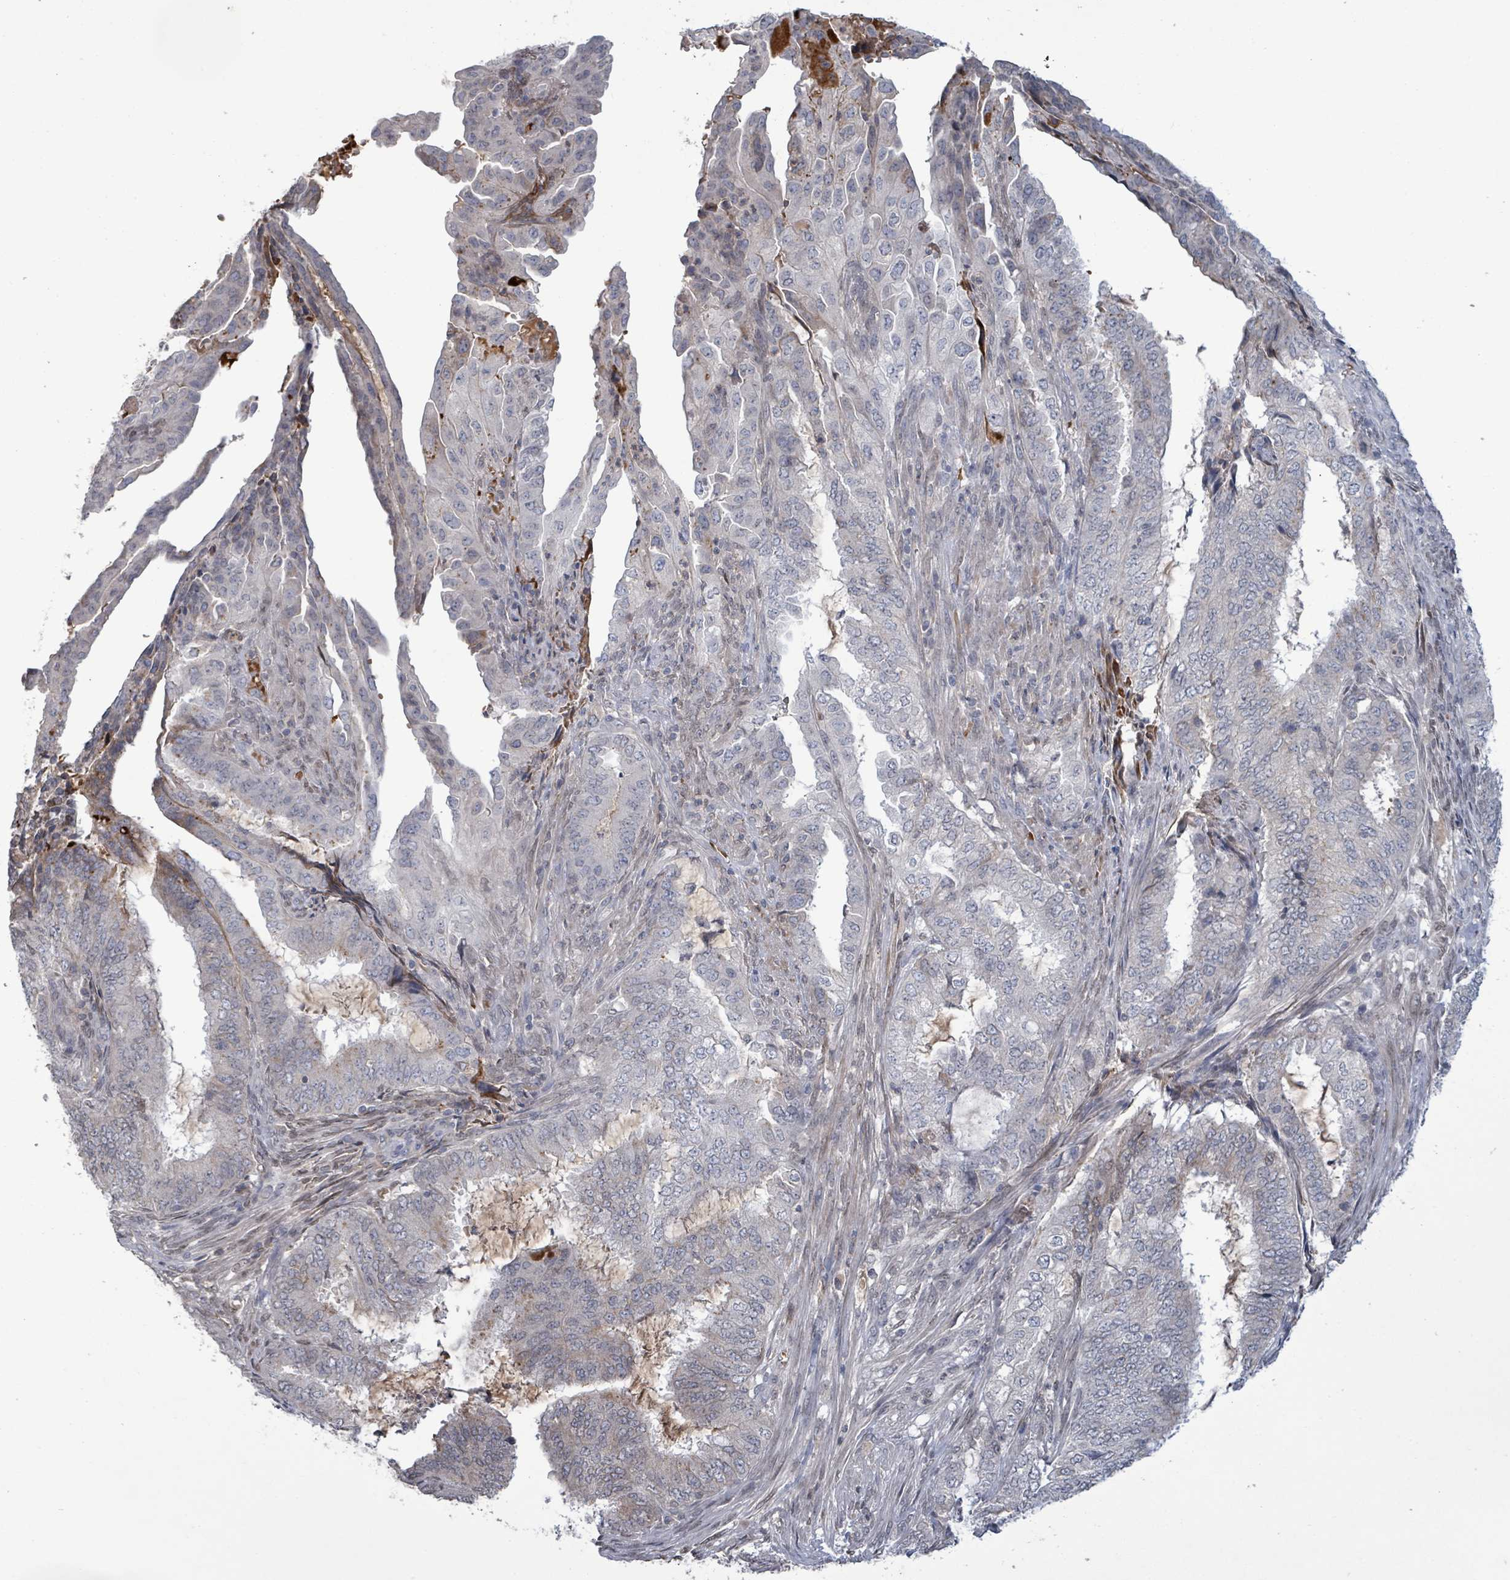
{"staining": {"intensity": "negative", "quantity": "none", "location": "none"}, "tissue": "endometrial cancer", "cell_type": "Tumor cells", "image_type": "cancer", "snomed": [{"axis": "morphology", "description": "Adenocarcinoma, NOS"}, {"axis": "topography", "description": "Endometrium"}], "caption": "High magnification brightfield microscopy of endometrial cancer stained with DAB (3,3'-diaminobenzidine) (brown) and counterstained with hematoxylin (blue): tumor cells show no significant staining.", "gene": "GRM8", "patient": {"sex": "female", "age": 51}}